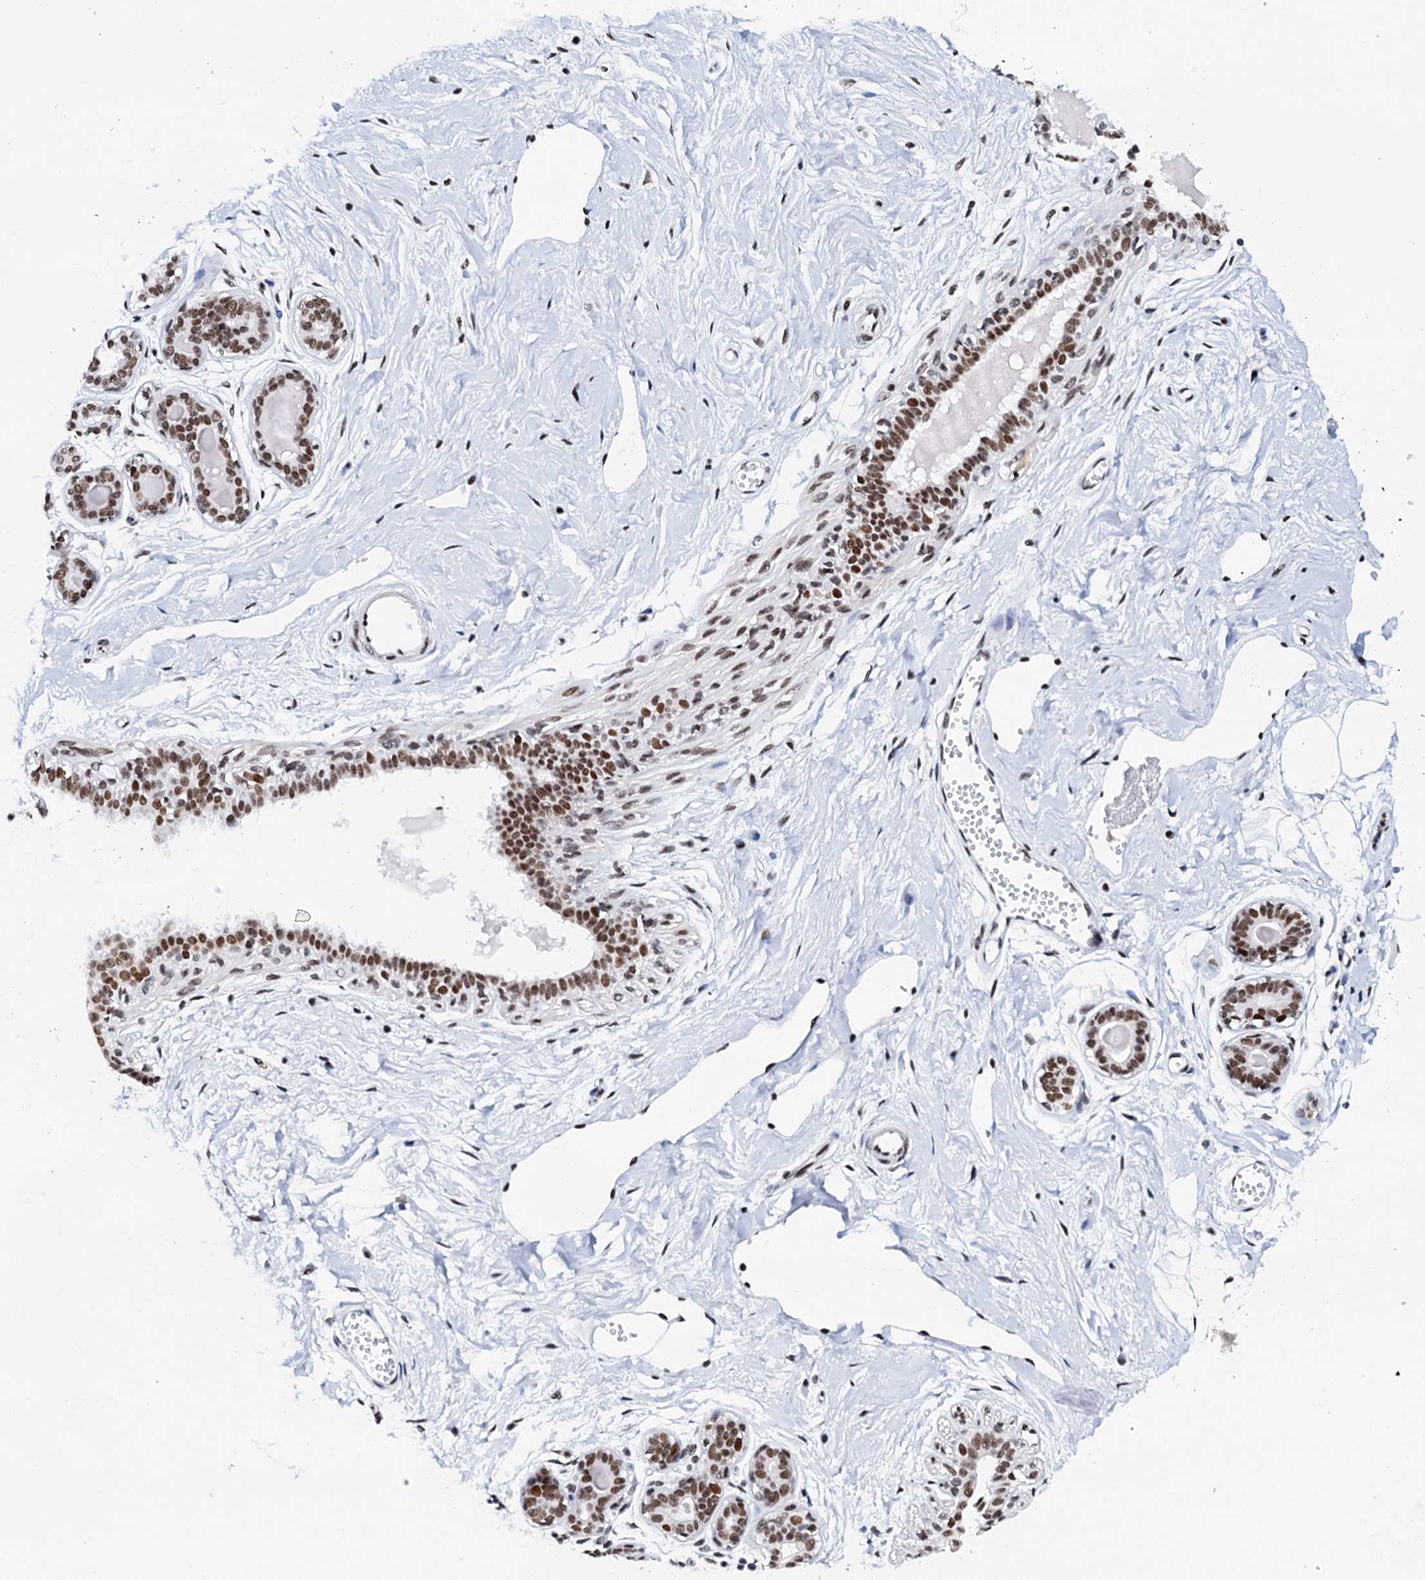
{"staining": {"intensity": "strong", "quantity": ">75%", "location": "nuclear"}, "tissue": "breast", "cell_type": "Adipocytes", "image_type": "normal", "snomed": [{"axis": "morphology", "description": "Normal tissue, NOS"}, {"axis": "topography", "description": "Breast"}], "caption": "Strong nuclear expression is present in approximately >75% of adipocytes in unremarkable breast.", "gene": "SLTM", "patient": {"sex": "female", "age": 45}}